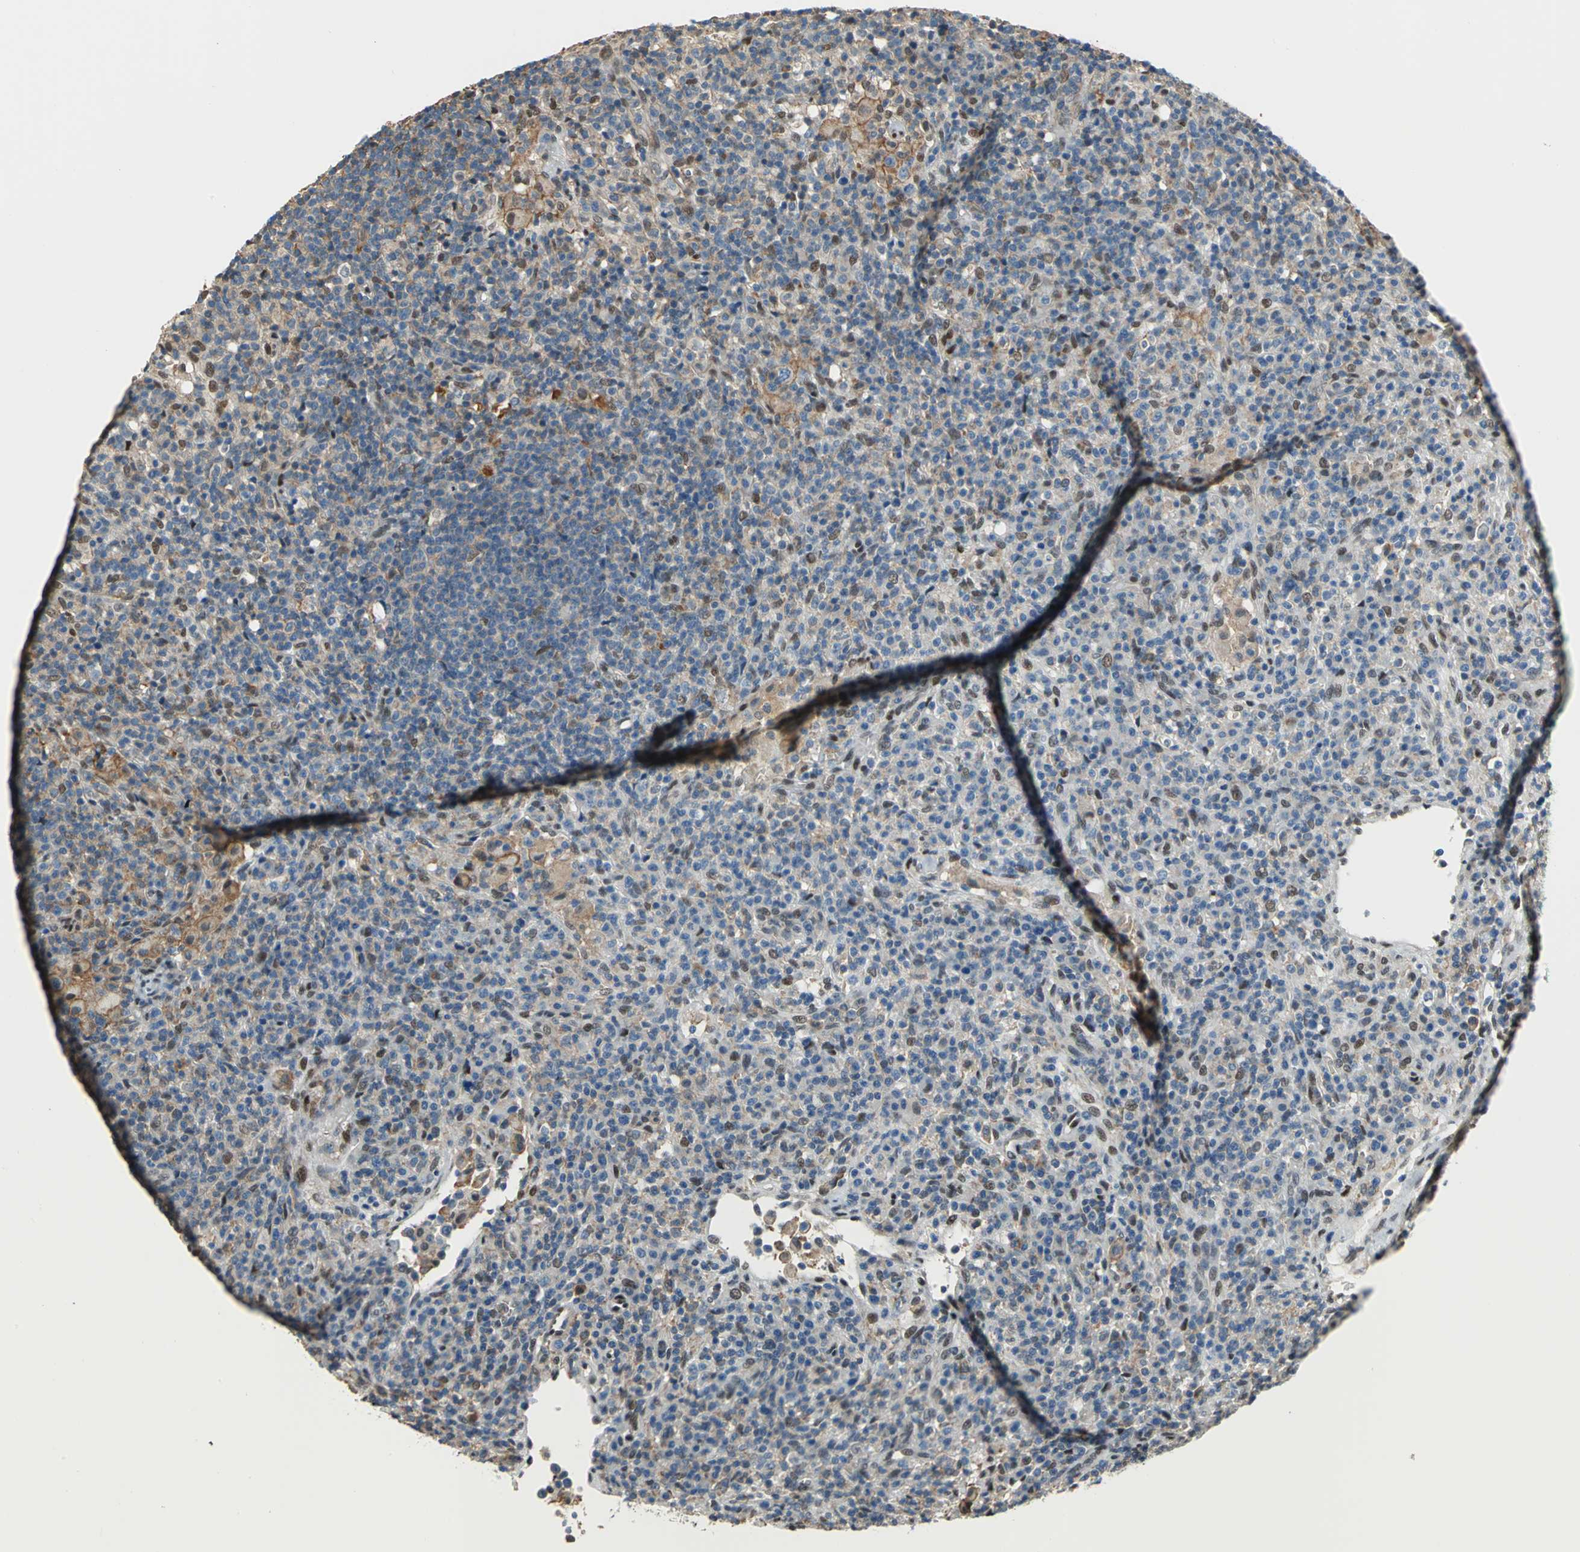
{"staining": {"intensity": "moderate", "quantity": "25%-75%", "location": "cytoplasmic/membranous,nuclear"}, "tissue": "lymphoma", "cell_type": "Tumor cells", "image_type": "cancer", "snomed": [{"axis": "morphology", "description": "Hodgkin's disease, NOS"}, {"axis": "topography", "description": "Lymph node"}], "caption": "Protein staining by immunohistochemistry demonstrates moderate cytoplasmic/membranous and nuclear staining in approximately 25%-75% of tumor cells in lymphoma.", "gene": "RBFOX2", "patient": {"sex": "male", "age": 65}}